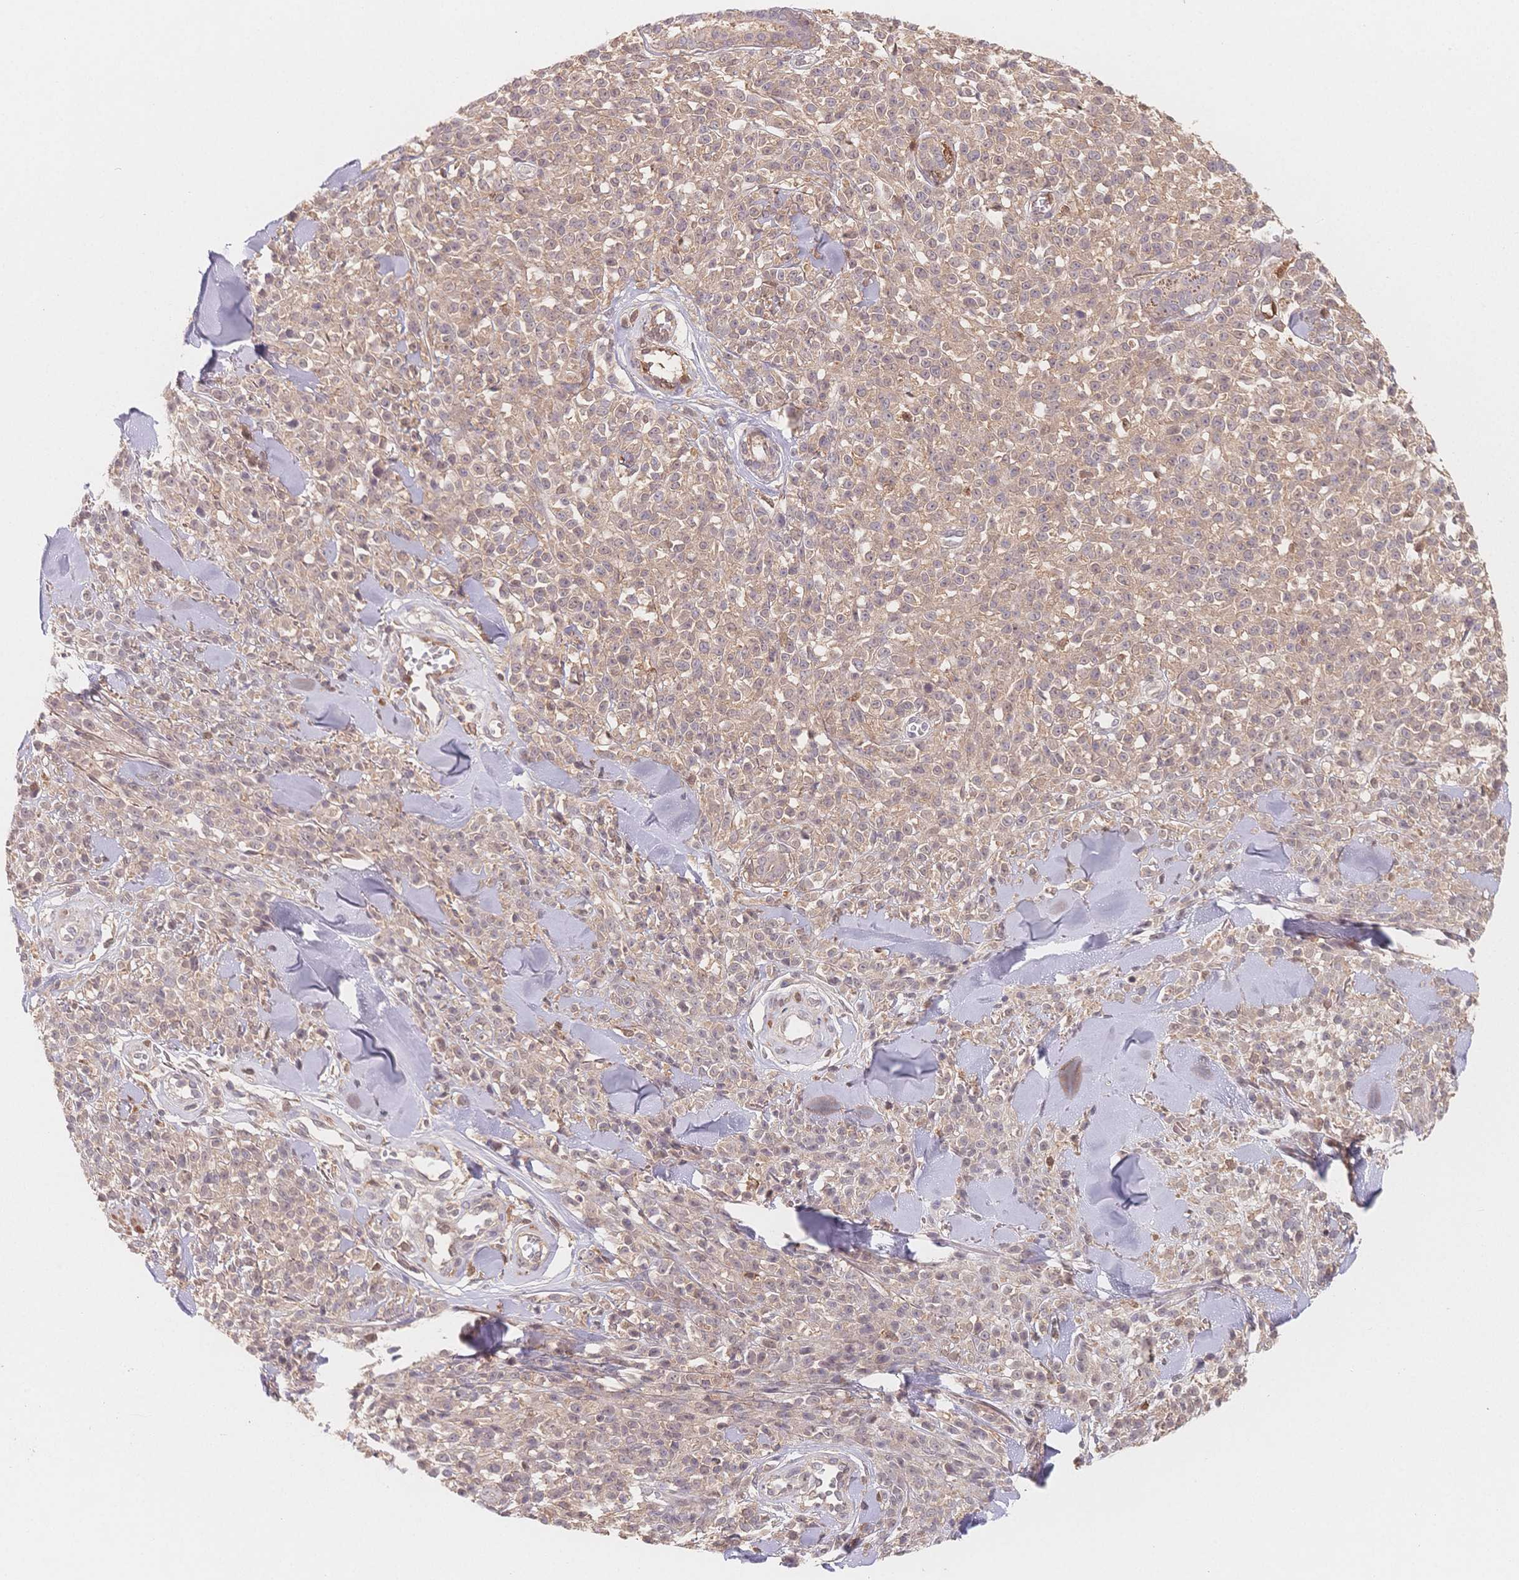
{"staining": {"intensity": "weak", "quantity": ">75%", "location": "cytoplasmic/membranous"}, "tissue": "melanoma", "cell_type": "Tumor cells", "image_type": "cancer", "snomed": [{"axis": "morphology", "description": "Malignant melanoma, NOS"}, {"axis": "topography", "description": "Skin"}, {"axis": "topography", "description": "Skin of trunk"}], "caption": "A histopathology image of malignant melanoma stained for a protein reveals weak cytoplasmic/membranous brown staining in tumor cells. (brown staining indicates protein expression, while blue staining denotes nuclei).", "gene": "C12orf75", "patient": {"sex": "male", "age": 74}}